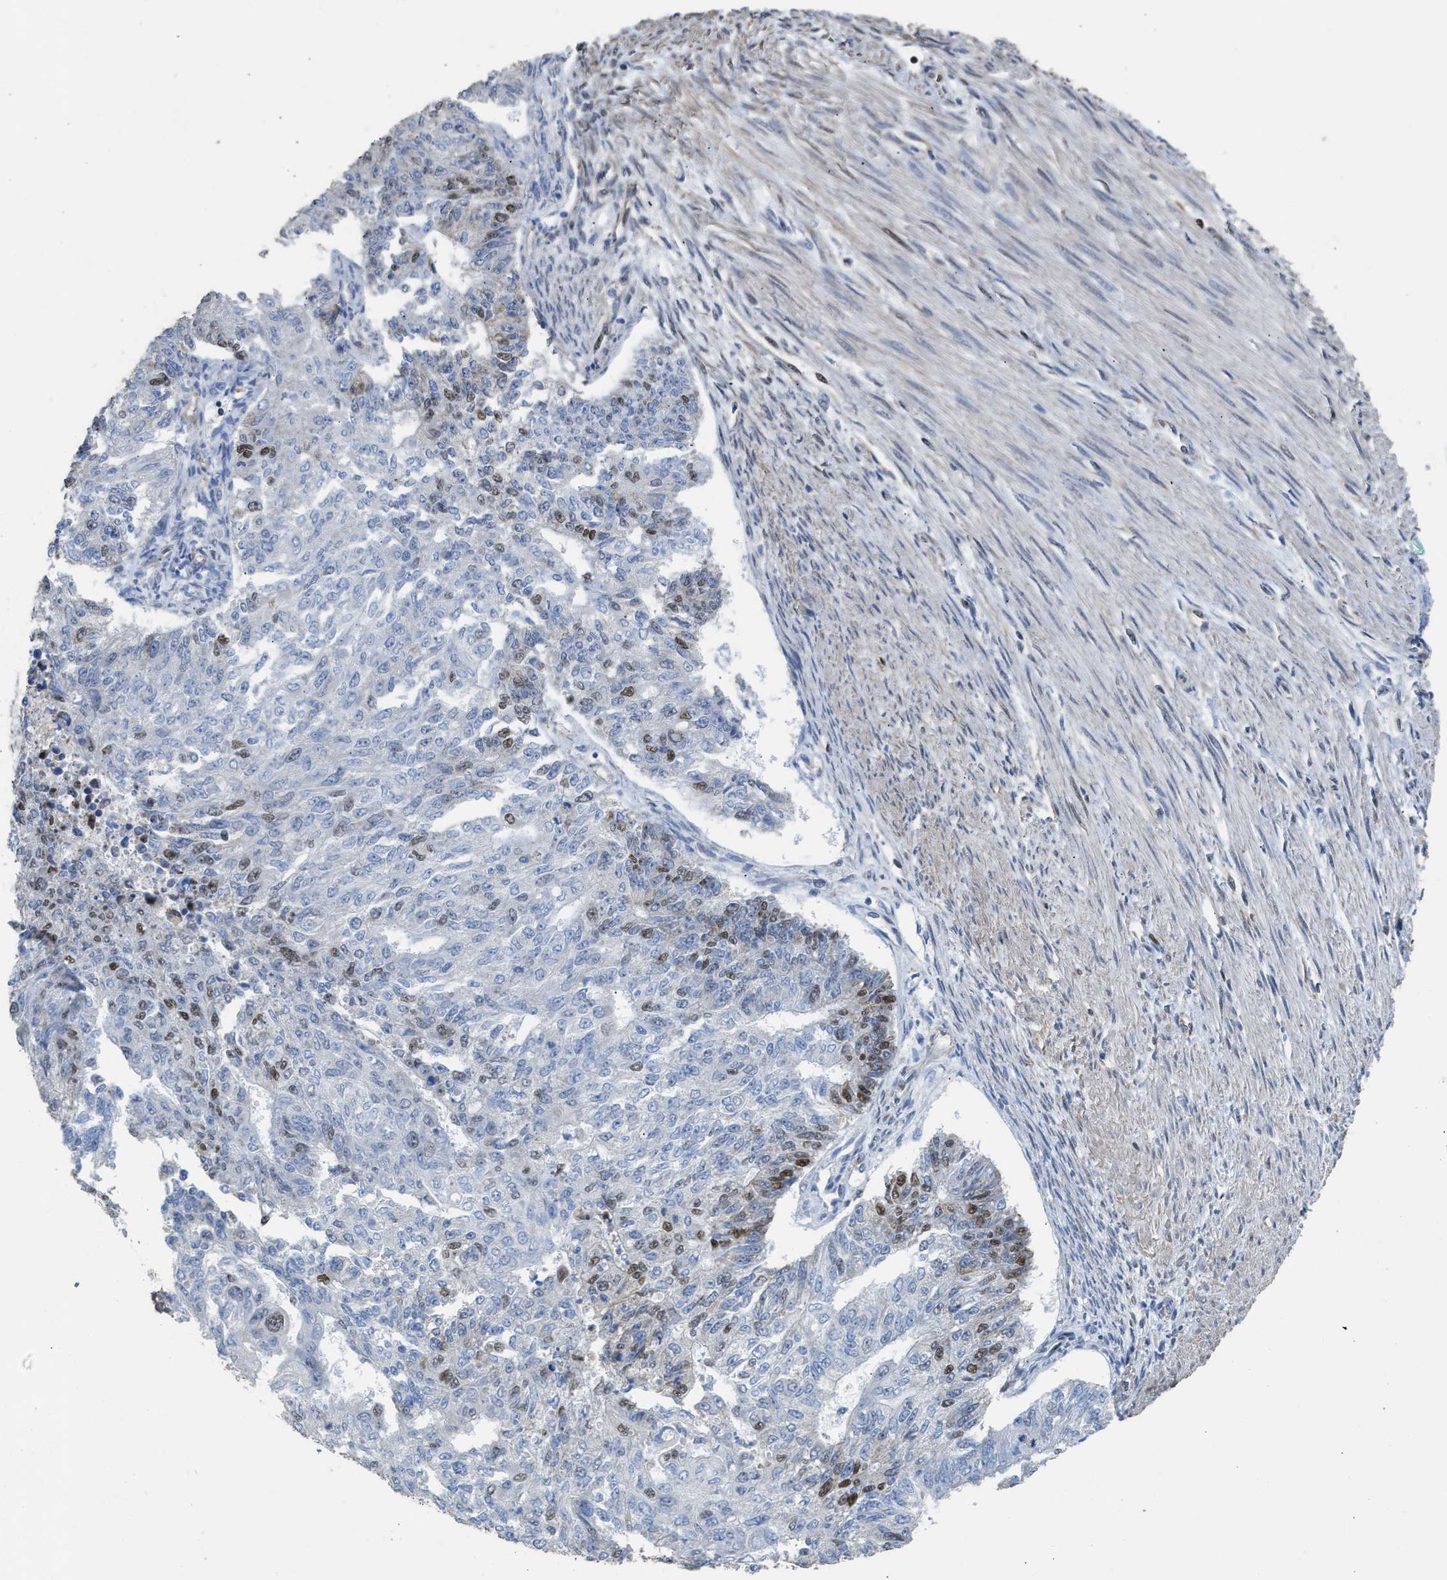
{"staining": {"intensity": "moderate", "quantity": "<25%", "location": "nuclear"}, "tissue": "endometrial cancer", "cell_type": "Tumor cells", "image_type": "cancer", "snomed": [{"axis": "morphology", "description": "Adenocarcinoma, NOS"}, {"axis": "topography", "description": "Endometrium"}], "caption": "Immunohistochemistry (IHC) (DAB) staining of human adenocarcinoma (endometrial) displays moderate nuclear protein staining in about <25% of tumor cells.", "gene": "SCAF4", "patient": {"sex": "female", "age": 32}}